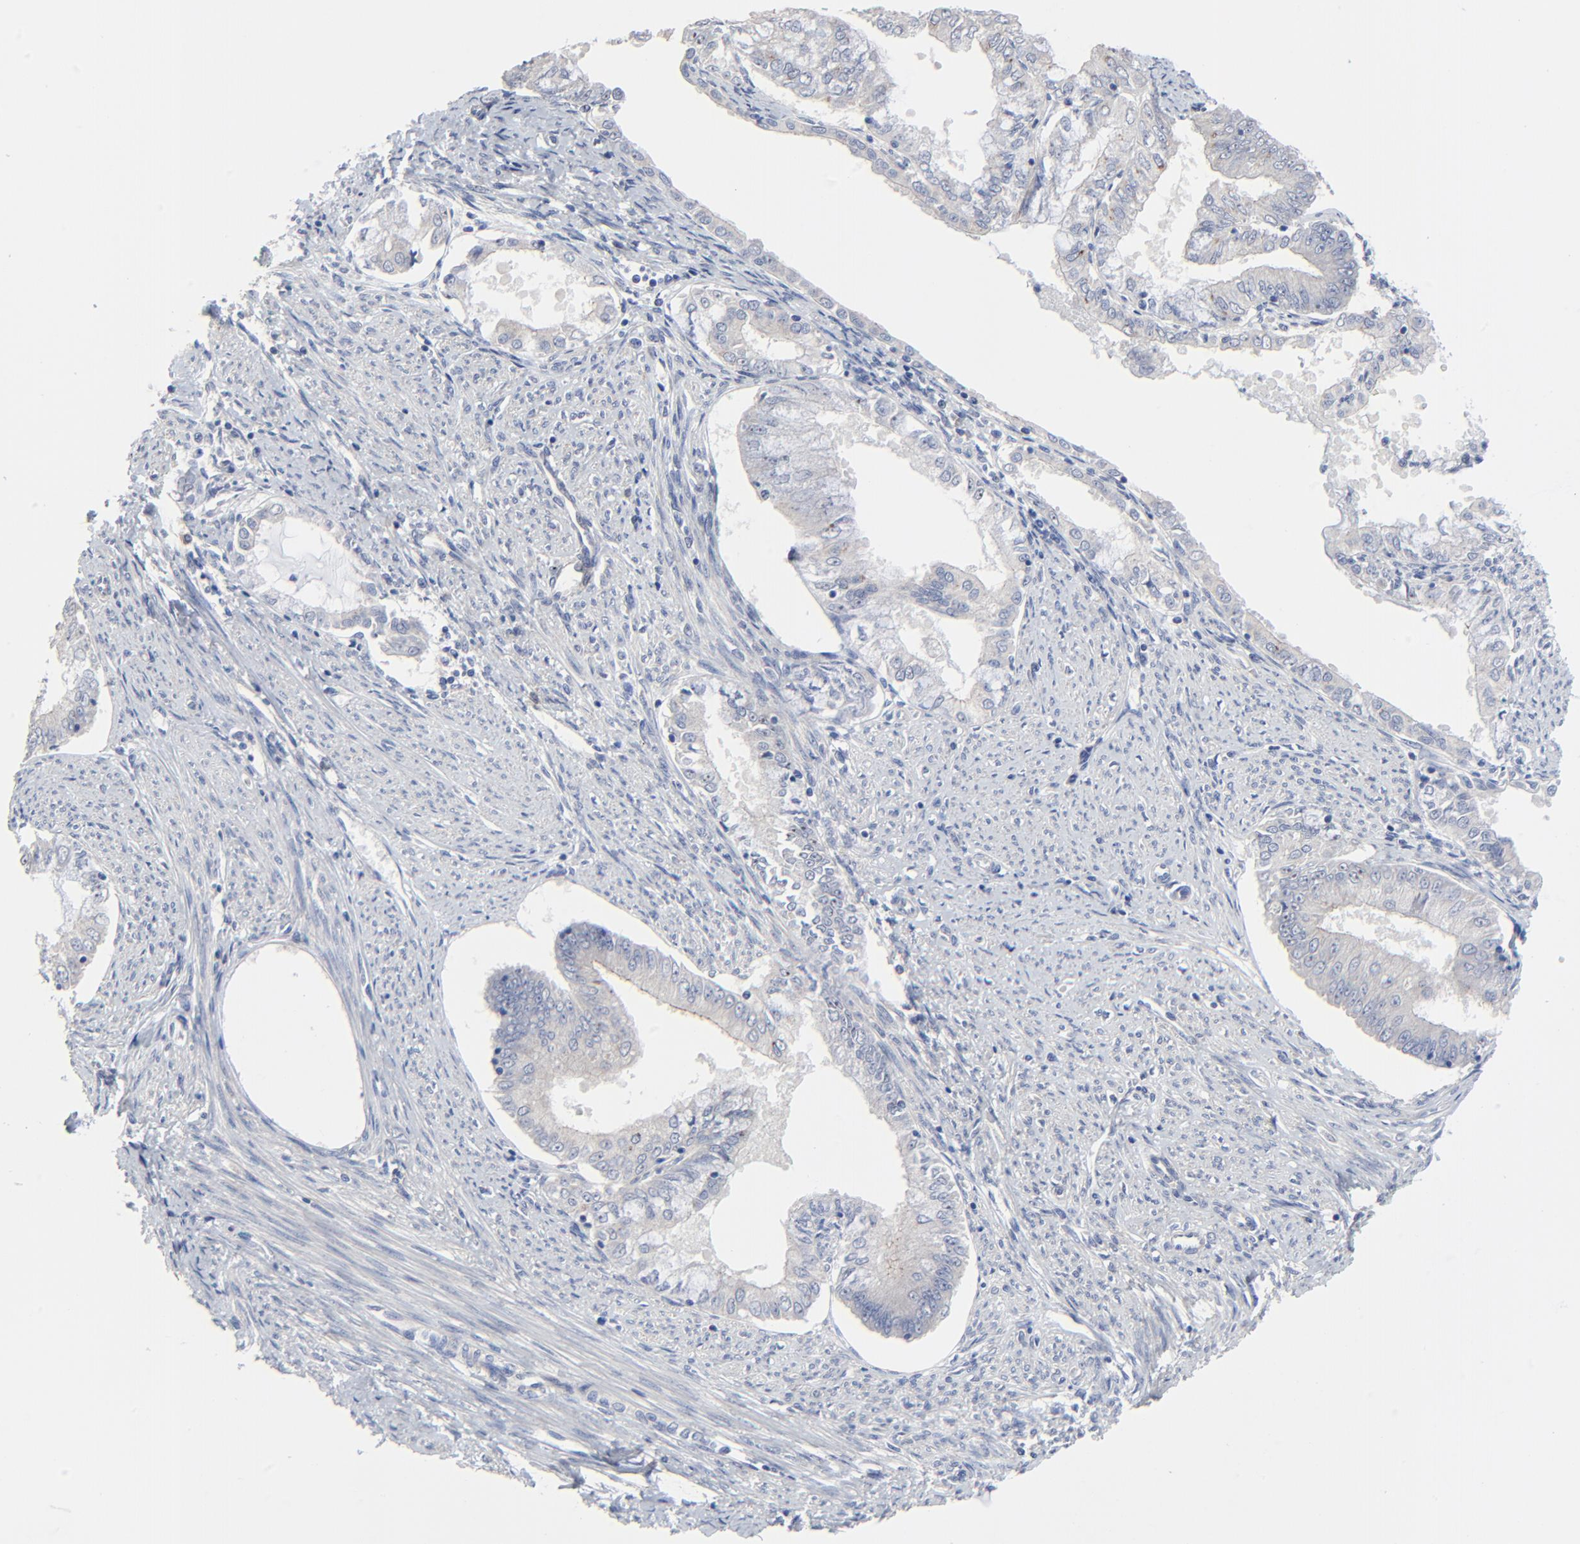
{"staining": {"intensity": "negative", "quantity": "none", "location": "none"}, "tissue": "endometrial cancer", "cell_type": "Tumor cells", "image_type": "cancer", "snomed": [{"axis": "morphology", "description": "Adenocarcinoma, NOS"}, {"axis": "topography", "description": "Endometrium"}], "caption": "IHC of endometrial adenocarcinoma shows no expression in tumor cells.", "gene": "DHRSX", "patient": {"sex": "female", "age": 76}}